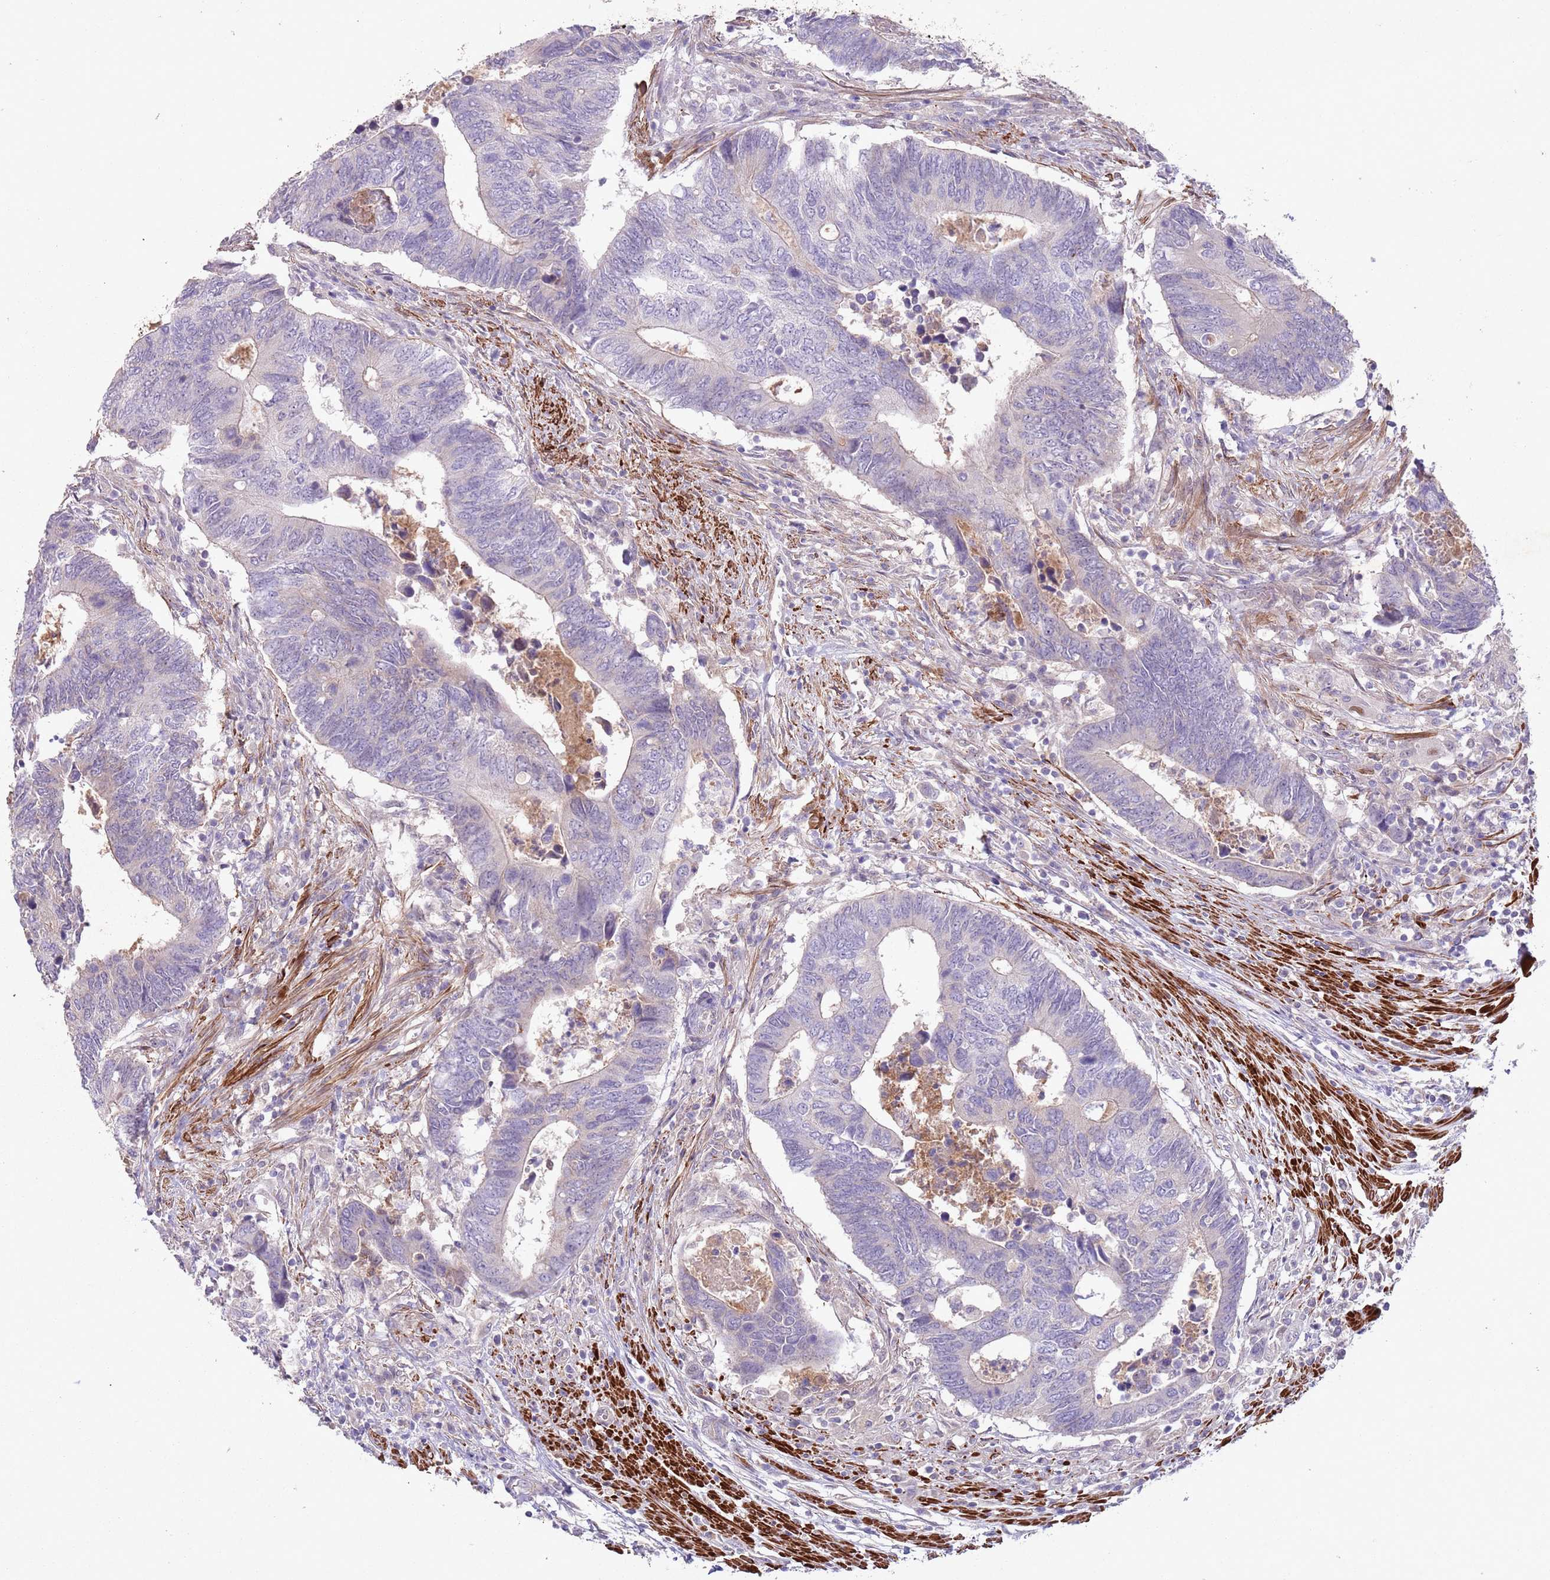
{"staining": {"intensity": "negative", "quantity": "none", "location": "none"}, "tissue": "colorectal cancer", "cell_type": "Tumor cells", "image_type": "cancer", "snomed": [{"axis": "morphology", "description": "Adenocarcinoma, NOS"}, {"axis": "topography", "description": "Colon"}], "caption": "There is no significant expression in tumor cells of adenocarcinoma (colorectal).", "gene": "CCNI", "patient": {"sex": "male", "age": 87}}